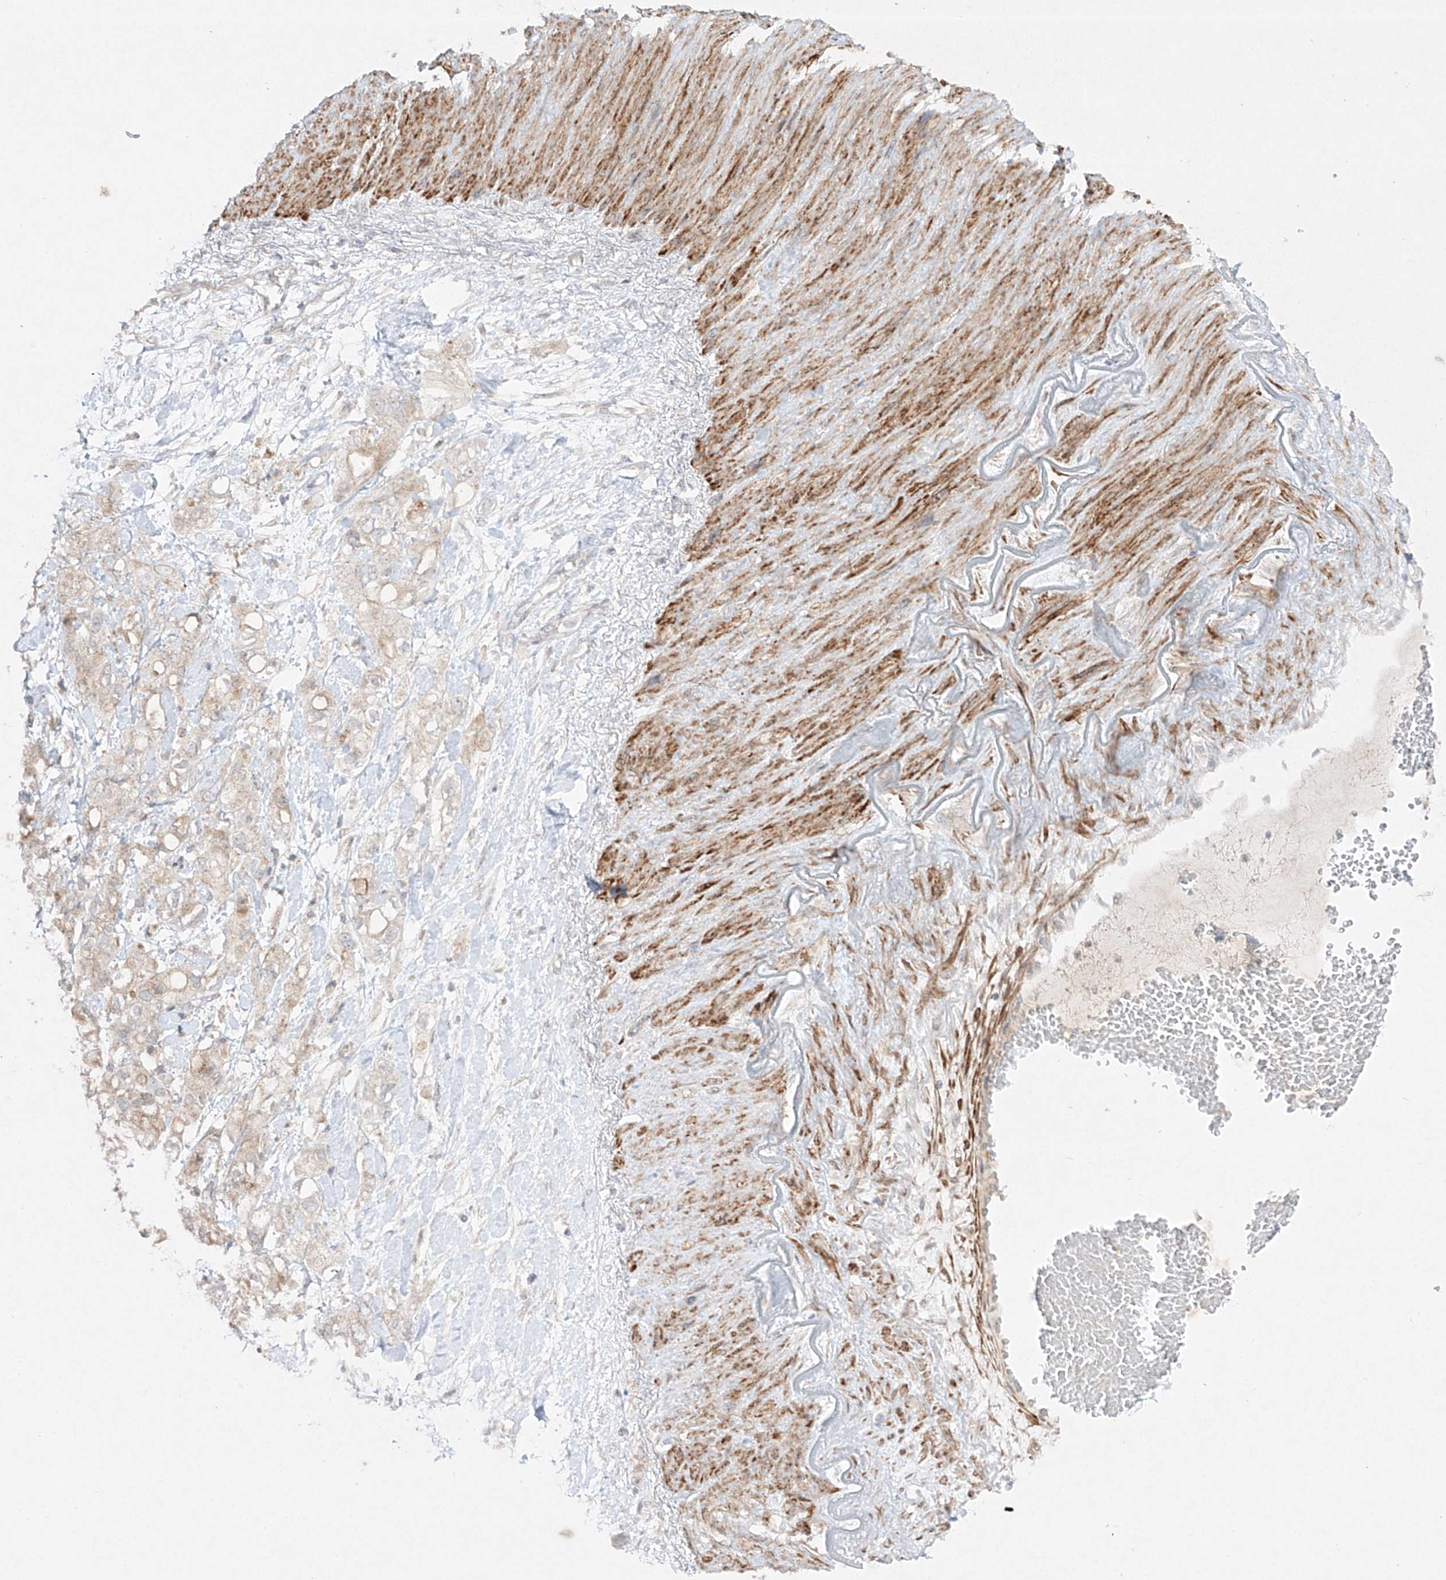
{"staining": {"intensity": "weak", "quantity": "<25%", "location": "cytoplasmic/membranous"}, "tissue": "pancreatic cancer", "cell_type": "Tumor cells", "image_type": "cancer", "snomed": [{"axis": "morphology", "description": "Adenocarcinoma, NOS"}, {"axis": "topography", "description": "Pancreas"}], "caption": "This is a image of immunohistochemistry staining of pancreatic cancer (adenocarcinoma), which shows no expression in tumor cells. The staining is performed using DAB brown chromogen with nuclei counter-stained in using hematoxylin.", "gene": "KDM1B", "patient": {"sex": "female", "age": 56}}